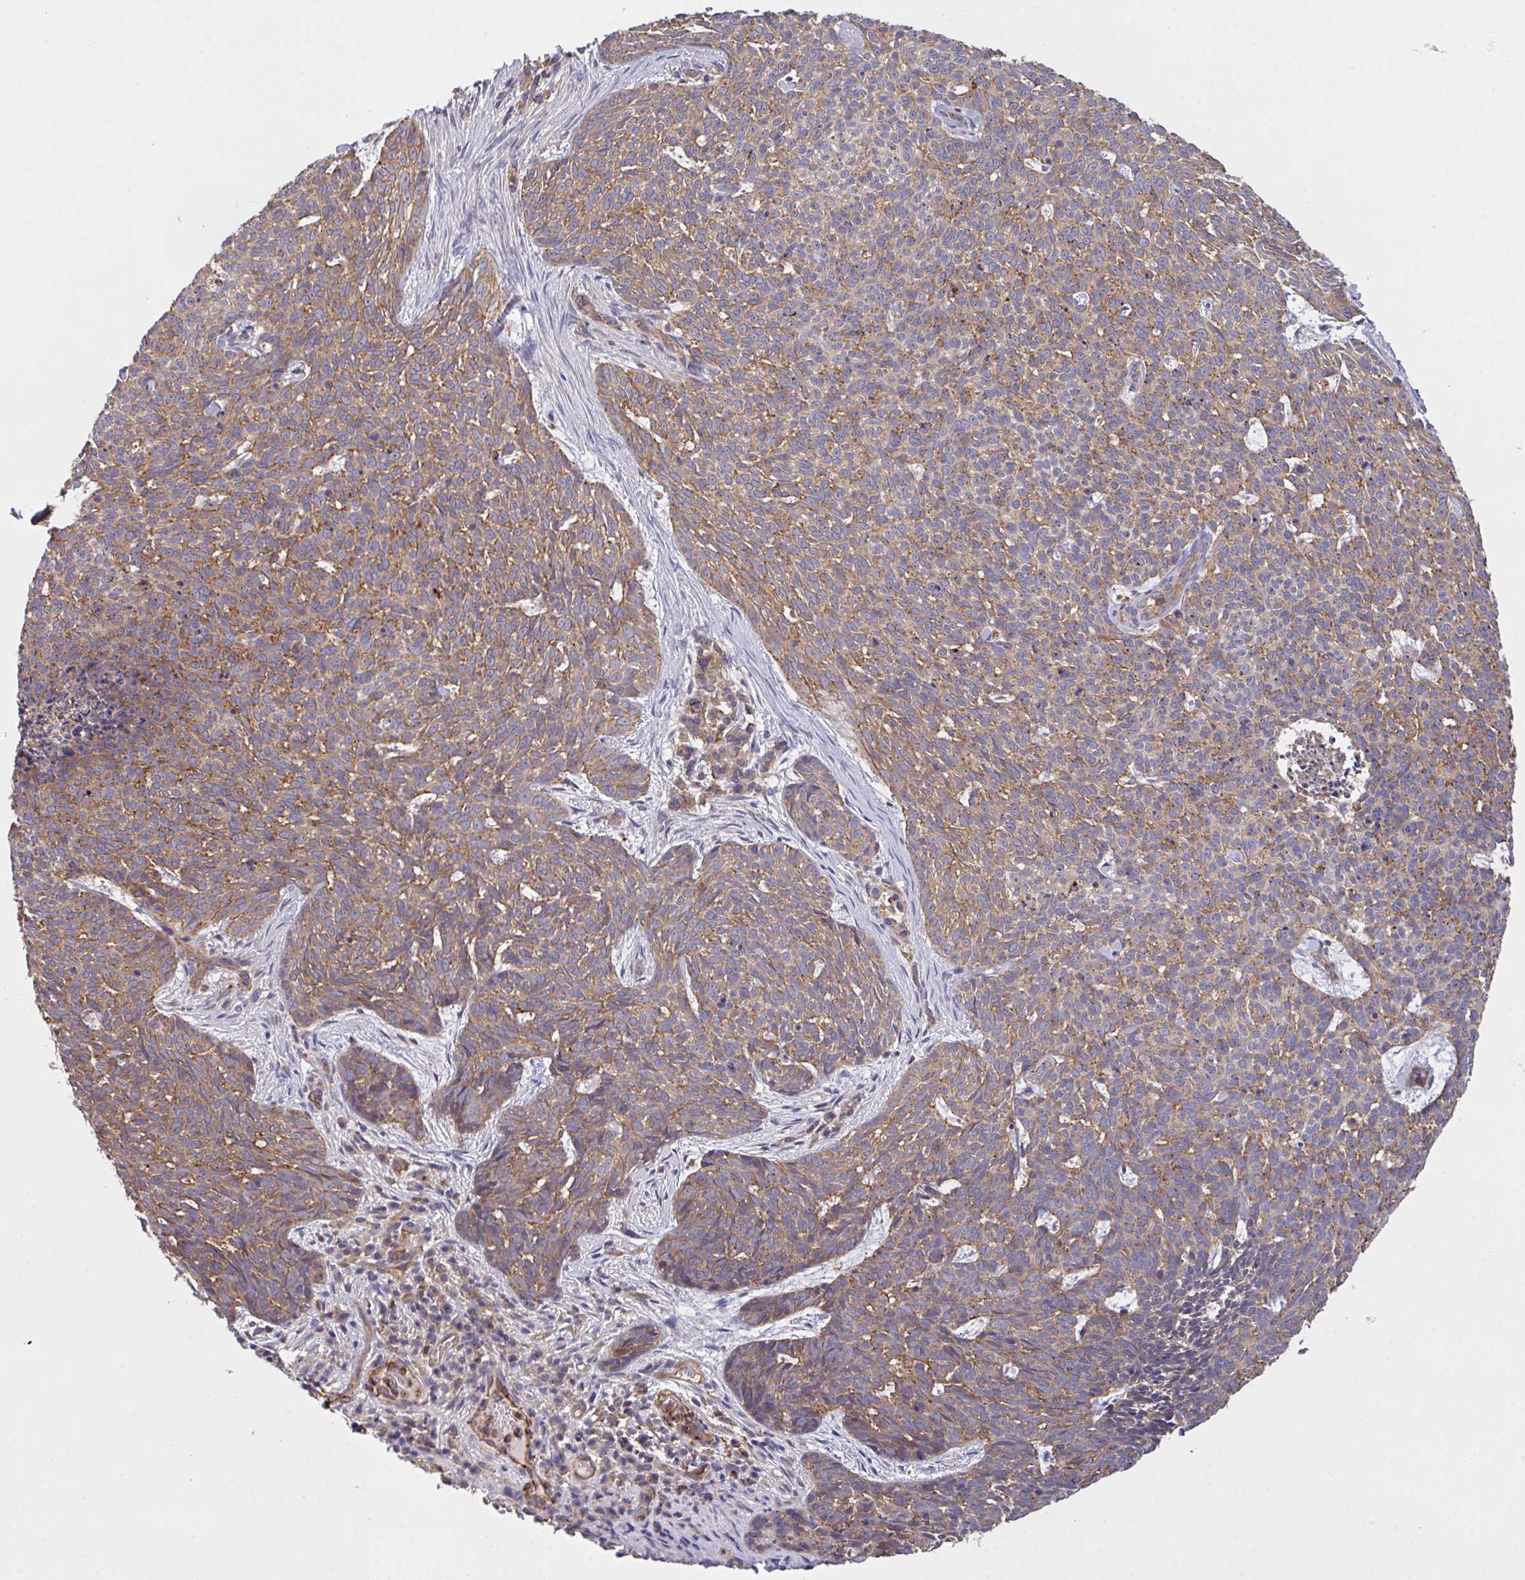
{"staining": {"intensity": "moderate", "quantity": "25%-75%", "location": "cytoplasmic/membranous"}, "tissue": "skin cancer", "cell_type": "Tumor cells", "image_type": "cancer", "snomed": [{"axis": "morphology", "description": "Basal cell carcinoma"}, {"axis": "topography", "description": "Skin"}], "caption": "Skin cancer (basal cell carcinoma) stained with DAB (3,3'-diaminobenzidine) IHC demonstrates medium levels of moderate cytoplasmic/membranous expression in approximately 25%-75% of tumor cells. Using DAB (brown) and hematoxylin (blue) stains, captured at high magnification using brightfield microscopy.", "gene": "C4orf36", "patient": {"sex": "female", "age": 93}}